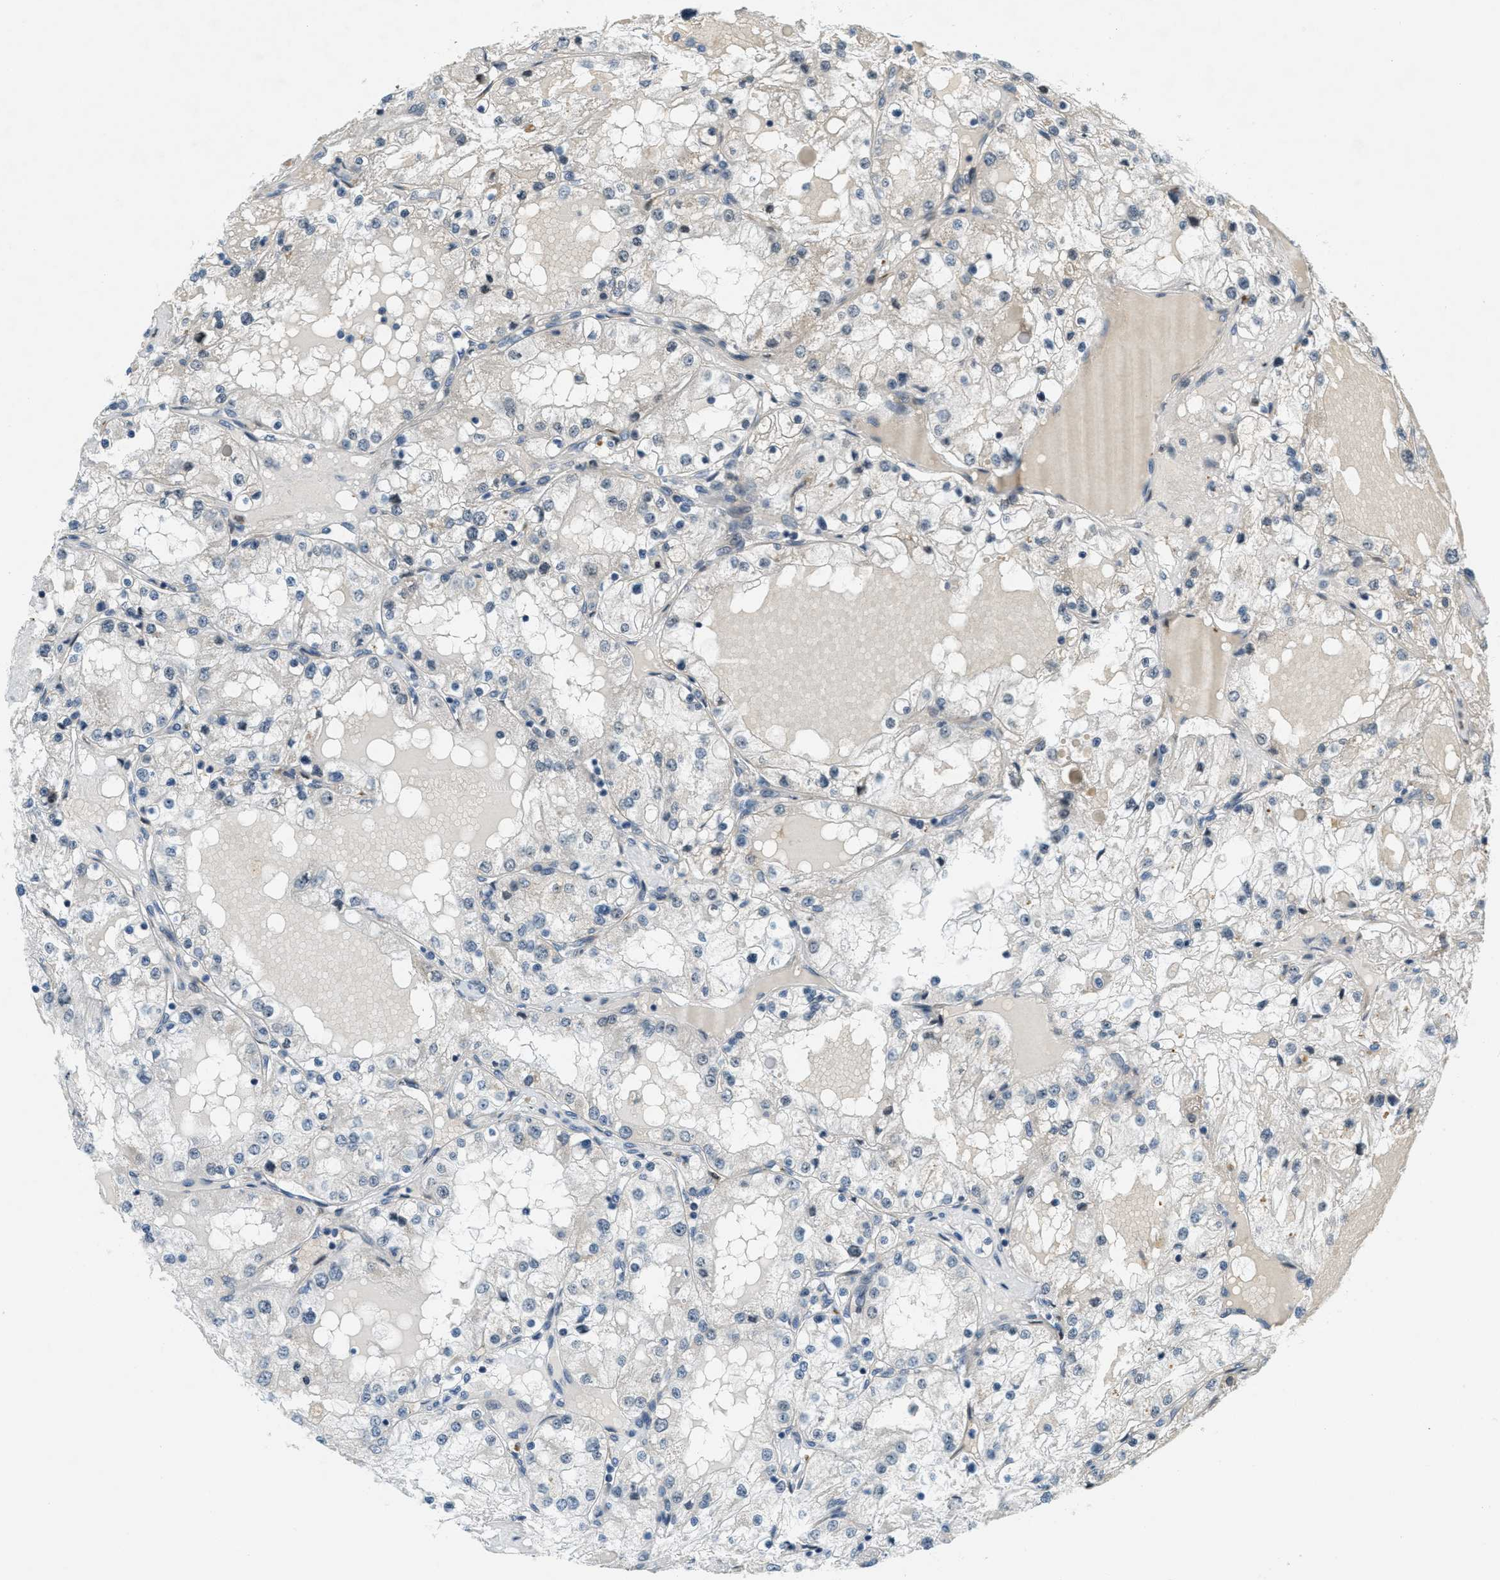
{"staining": {"intensity": "negative", "quantity": "none", "location": "none"}, "tissue": "renal cancer", "cell_type": "Tumor cells", "image_type": "cancer", "snomed": [{"axis": "morphology", "description": "Adenocarcinoma, NOS"}, {"axis": "topography", "description": "Kidney"}], "caption": "IHC photomicrograph of renal adenocarcinoma stained for a protein (brown), which exhibits no staining in tumor cells.", "gene": "DDX47", "patient": {"sex": "male", "age": 68}}